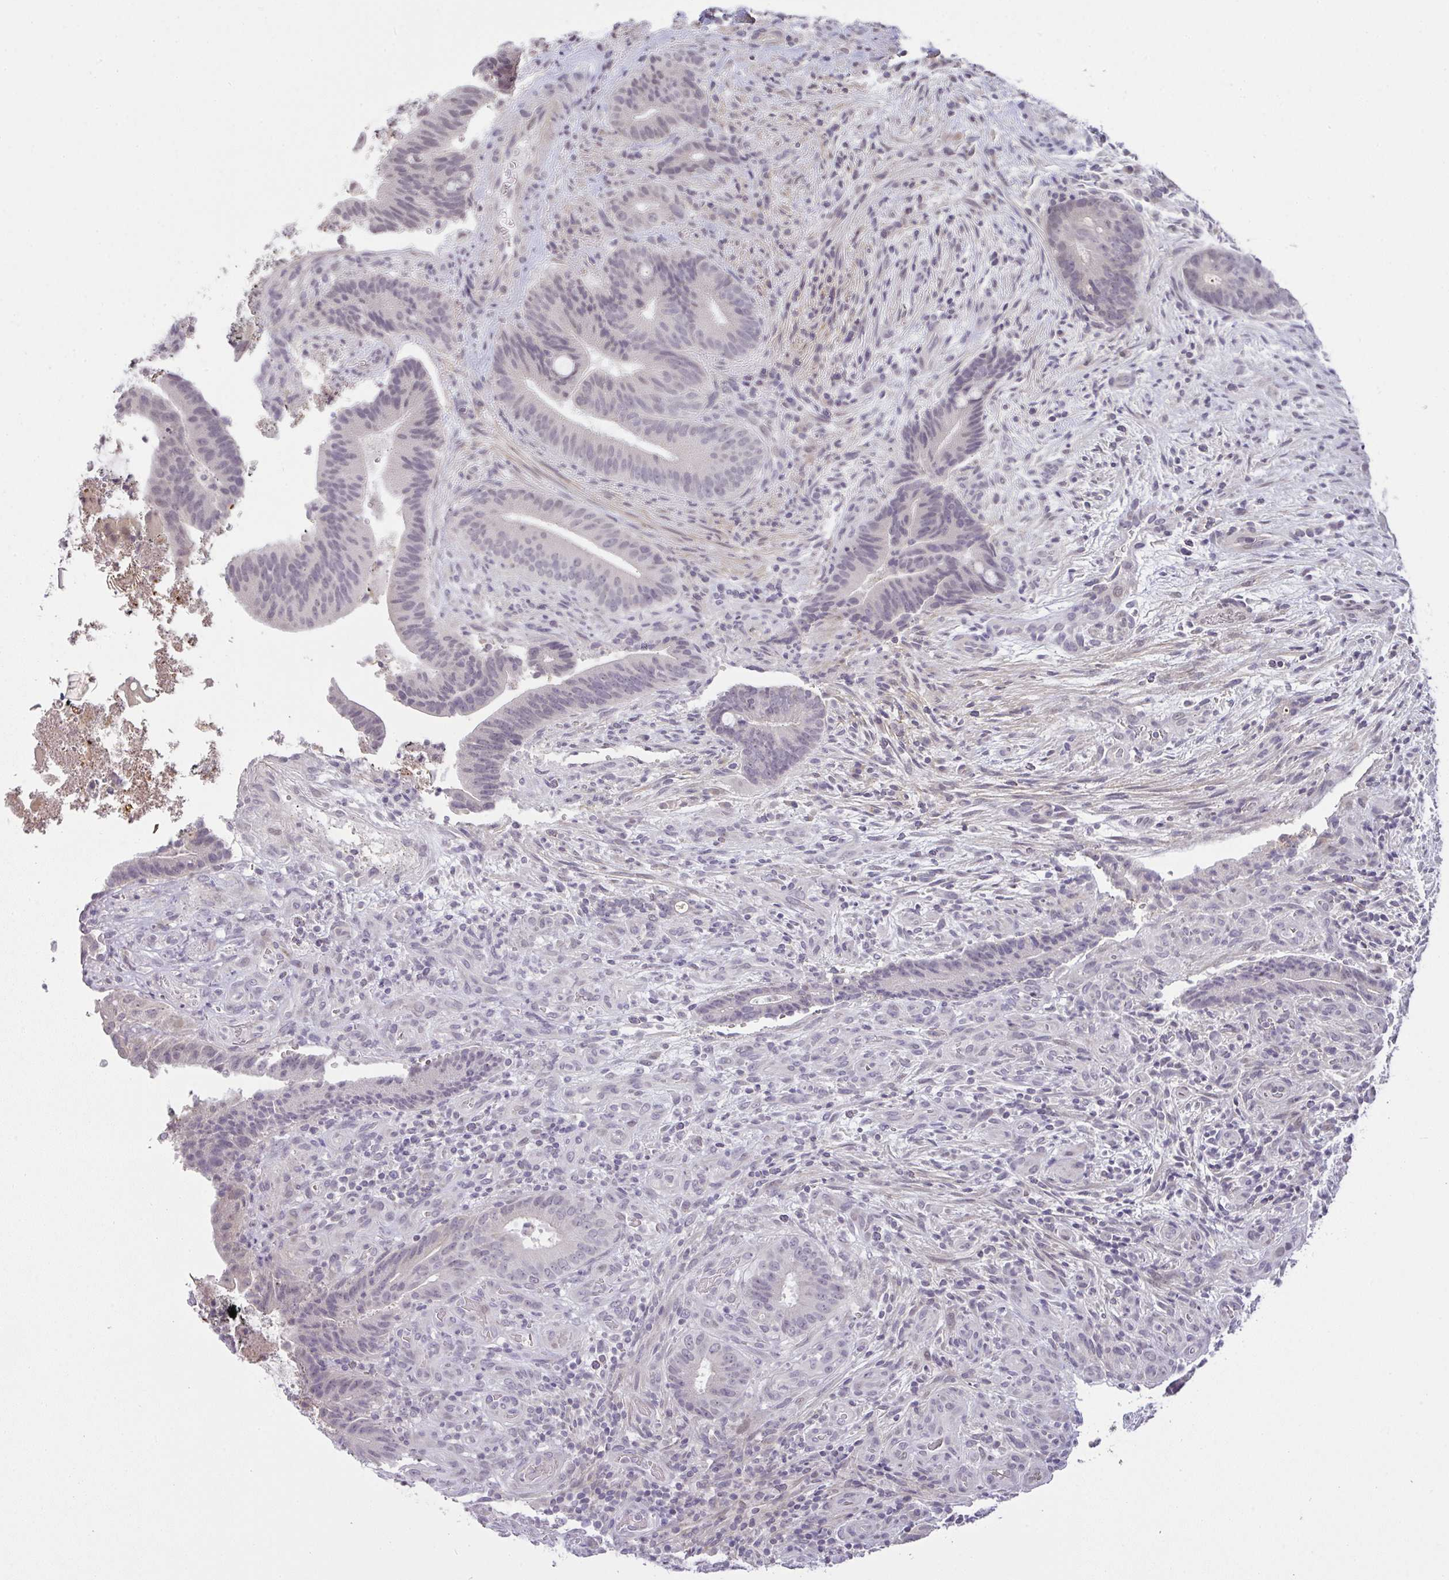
{"staining": {"intensity": "negative", "quantity": "none", "location": "none"}, "tissue": "colorectal cancer", "cell_type": "Tumor cells", "image_type": "cancer", "snomed": [{"axis": "morphology", "description": "Adenocarcinoma, NOS"}, {"axis": "topography", "description": "Colon"}], "caption": "A photomicrograph of human colorectal cancer (adenocarcinoma) is negative for staining in tumor cells. (DAB immunohistochemistry (IHC) with hematoxylin counter stain).", "gene": "CACNA1S", "patient": {"sex": "female", "age": 43}}